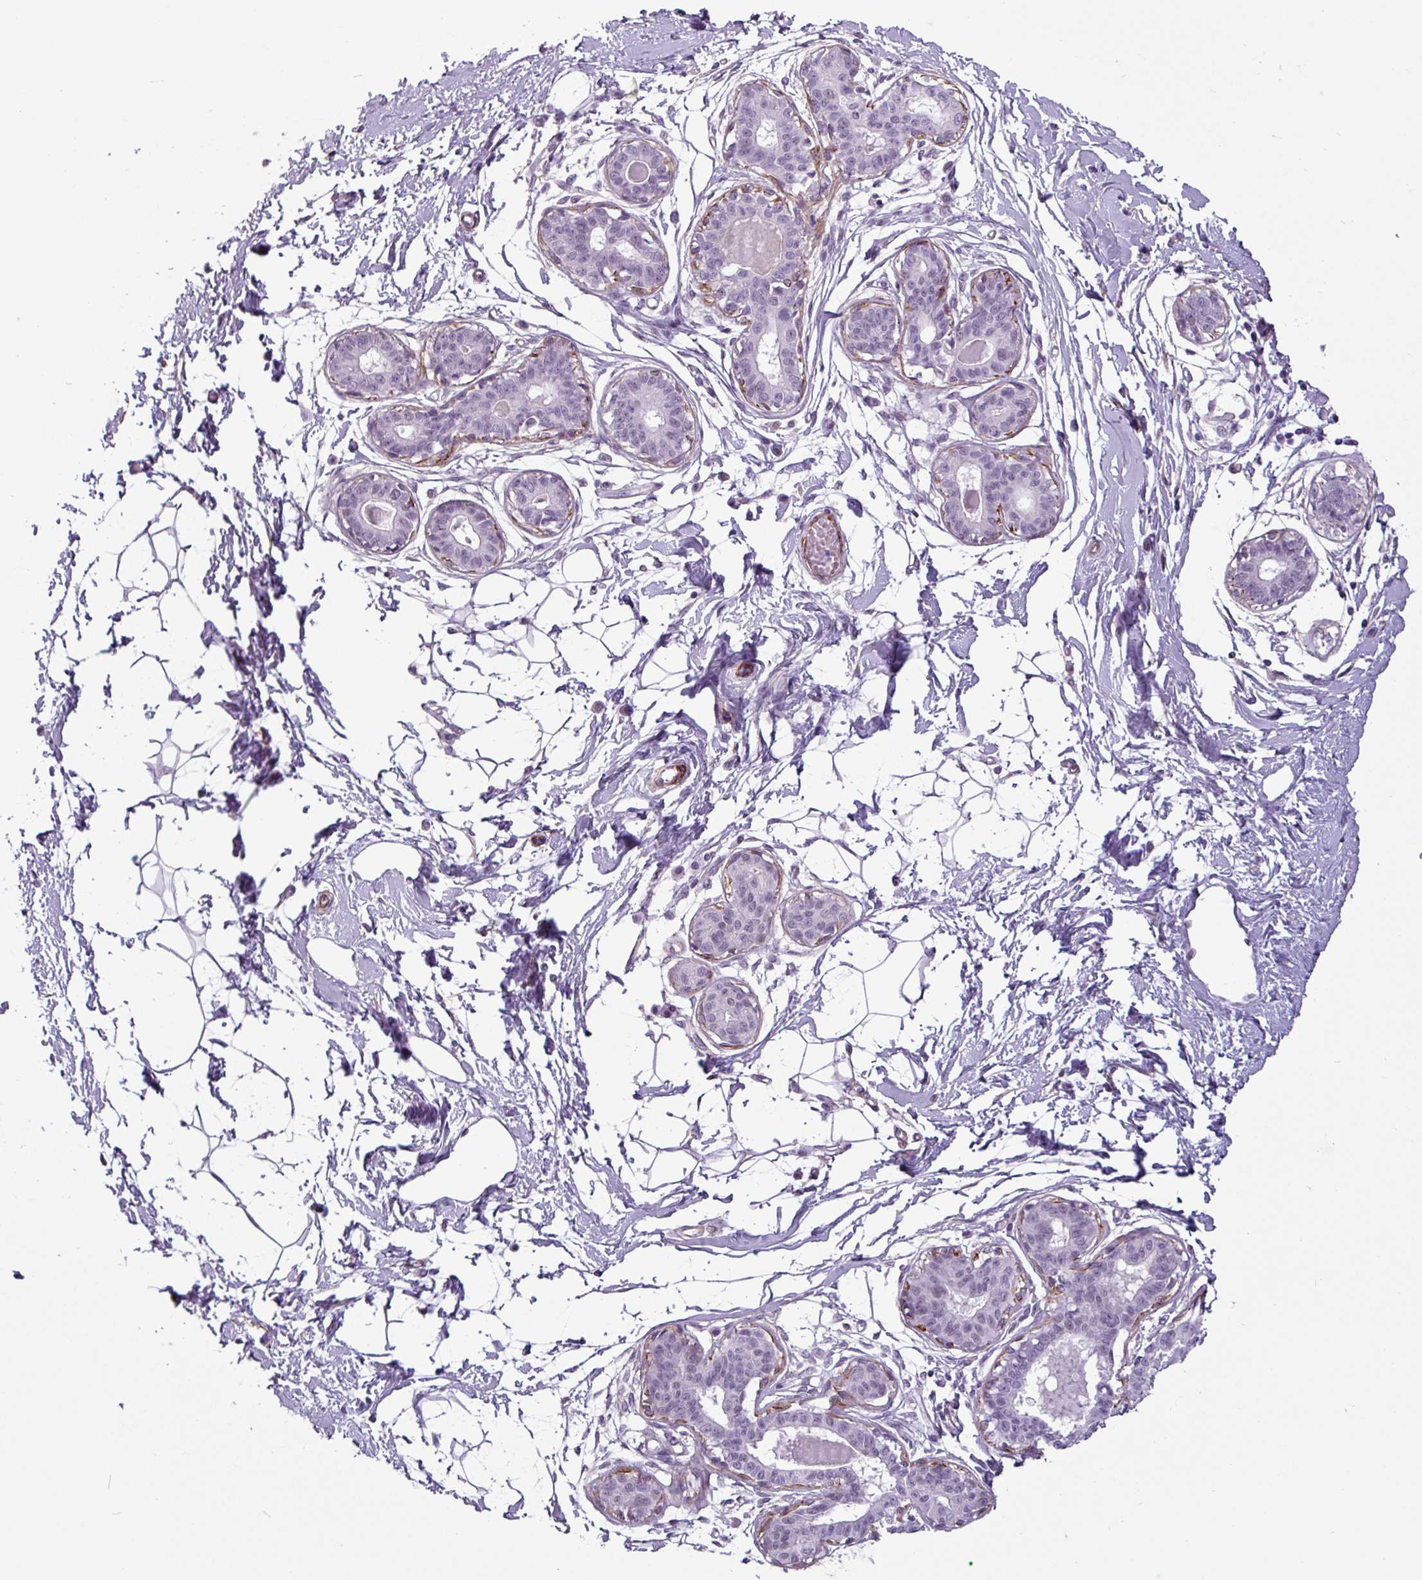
{"staining": {"intensity": "negative", "quantity": "none", "location": "none"}, "tissue": "breast", "cell_type": "Adipocytes", "image_type": "normal", "snomed": [{"axis": "morphology", "description": "Normal tissue, NOS"}, {"axis": "topography", "description": "Breast"}], "caption": "Immunohistochemistry (IHC) photomicrograph of normal breast: human breast stained with DAB (3,3'-diaminobenzidine) displays no significant protein expression in adipocytes. (DAB (3,3'-diaminobenzidine) immunohistochemistry with hematoxylin counter stain).", "gene": "ATP10A", "patient": {"sex": "female", "age": 45}}